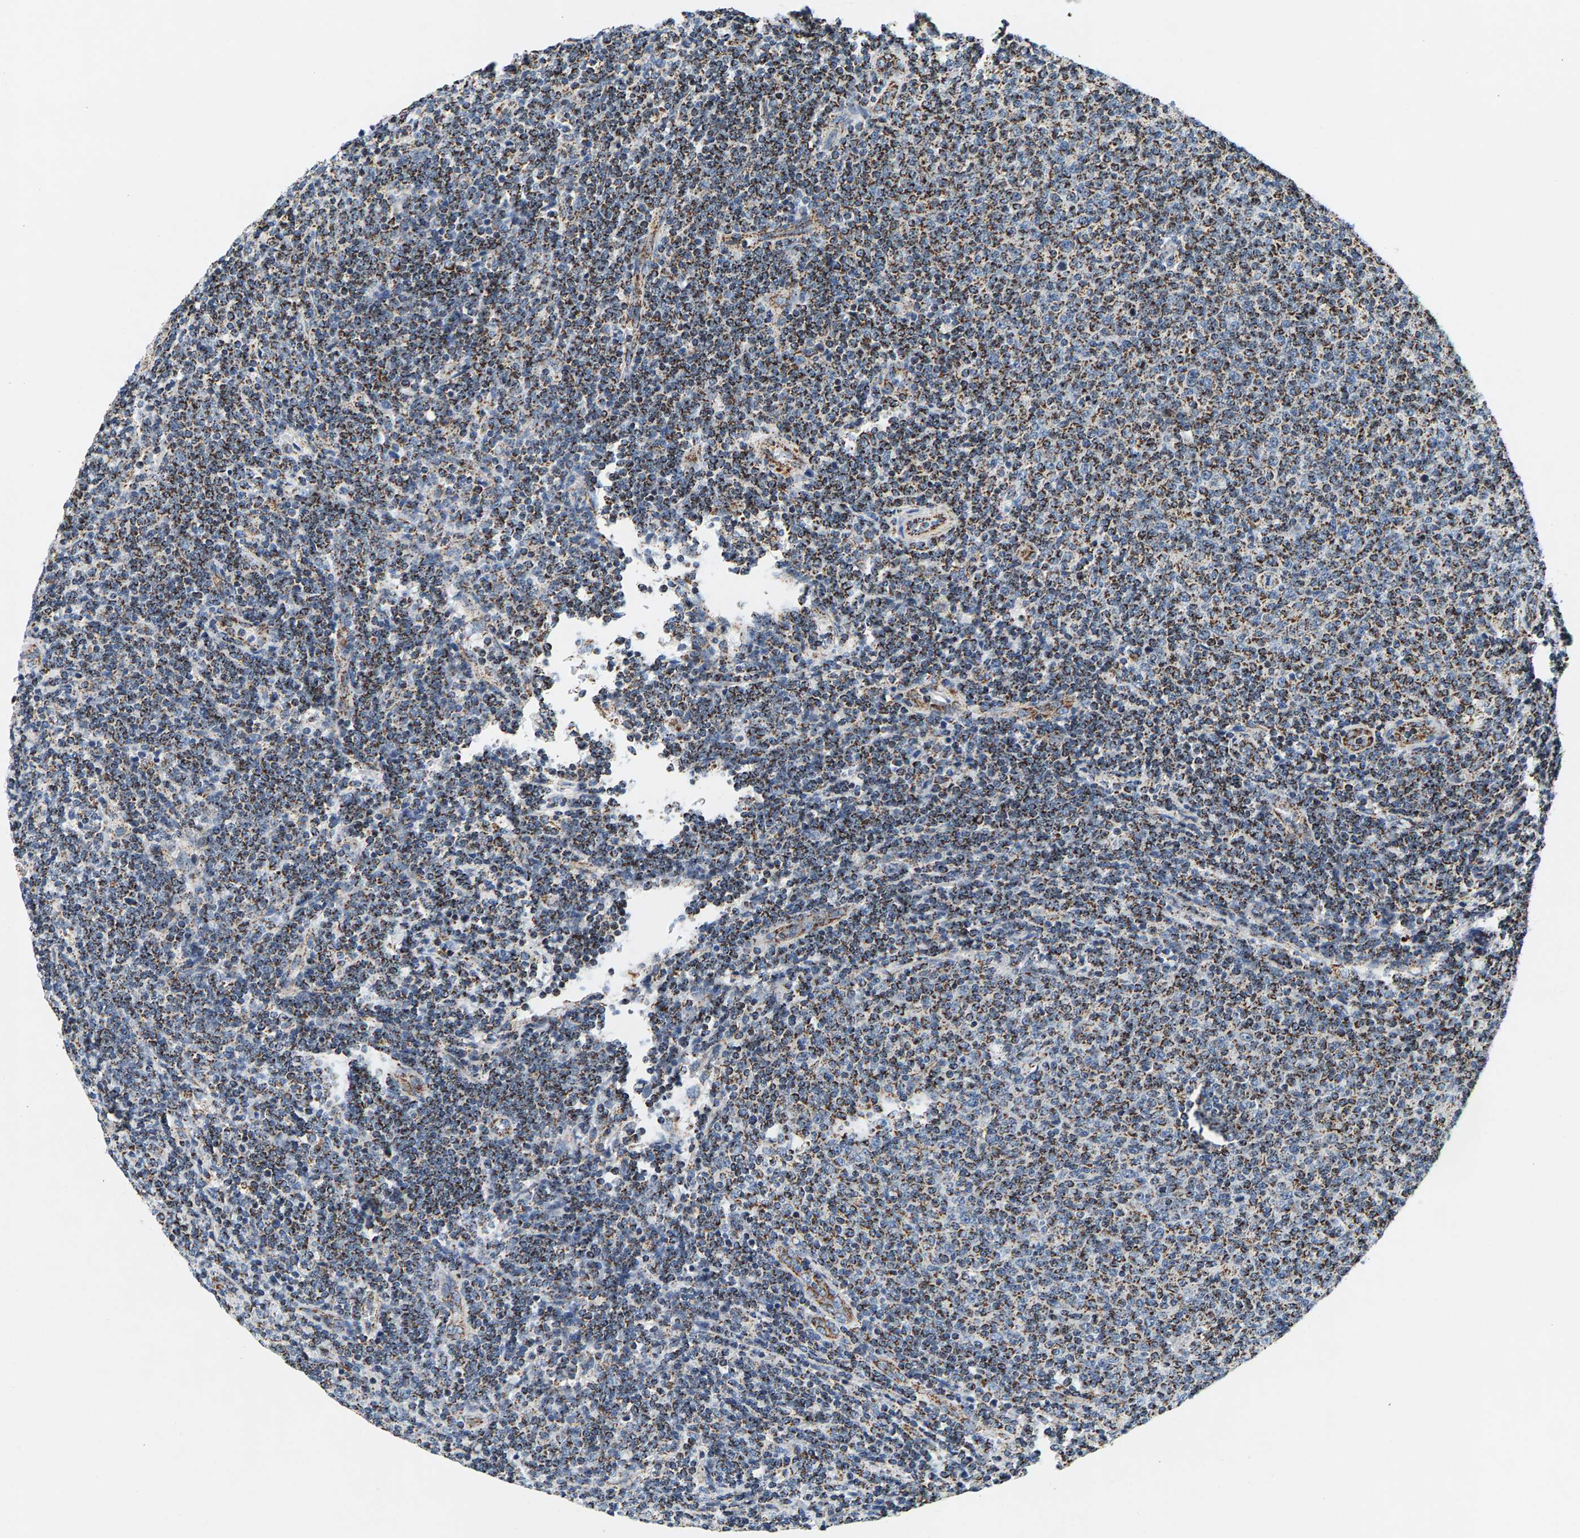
{"staining": {"intensity": "moderate", "quantity": ">75%", "location": "cytoplasmic/membranous"}, "tissue": "lymphoma", "cell_type": "Tumor cells", "image_type": "cancer", "snomed": [{"axis": "morphology", "description": "Malignant lymphoma, non-Hodgkin's type, Low grade"}, {"axis": "topography", "description": "Lymph node"}], "caption": "An IHC image of neoplastic tissue is shown. Protein staining in brown shows moderate cytoplasmic/membranous positivity in lymphoma within tumor cells.", "gene": "PDE1A", "patient": {"sex": "male", "age": 66}}